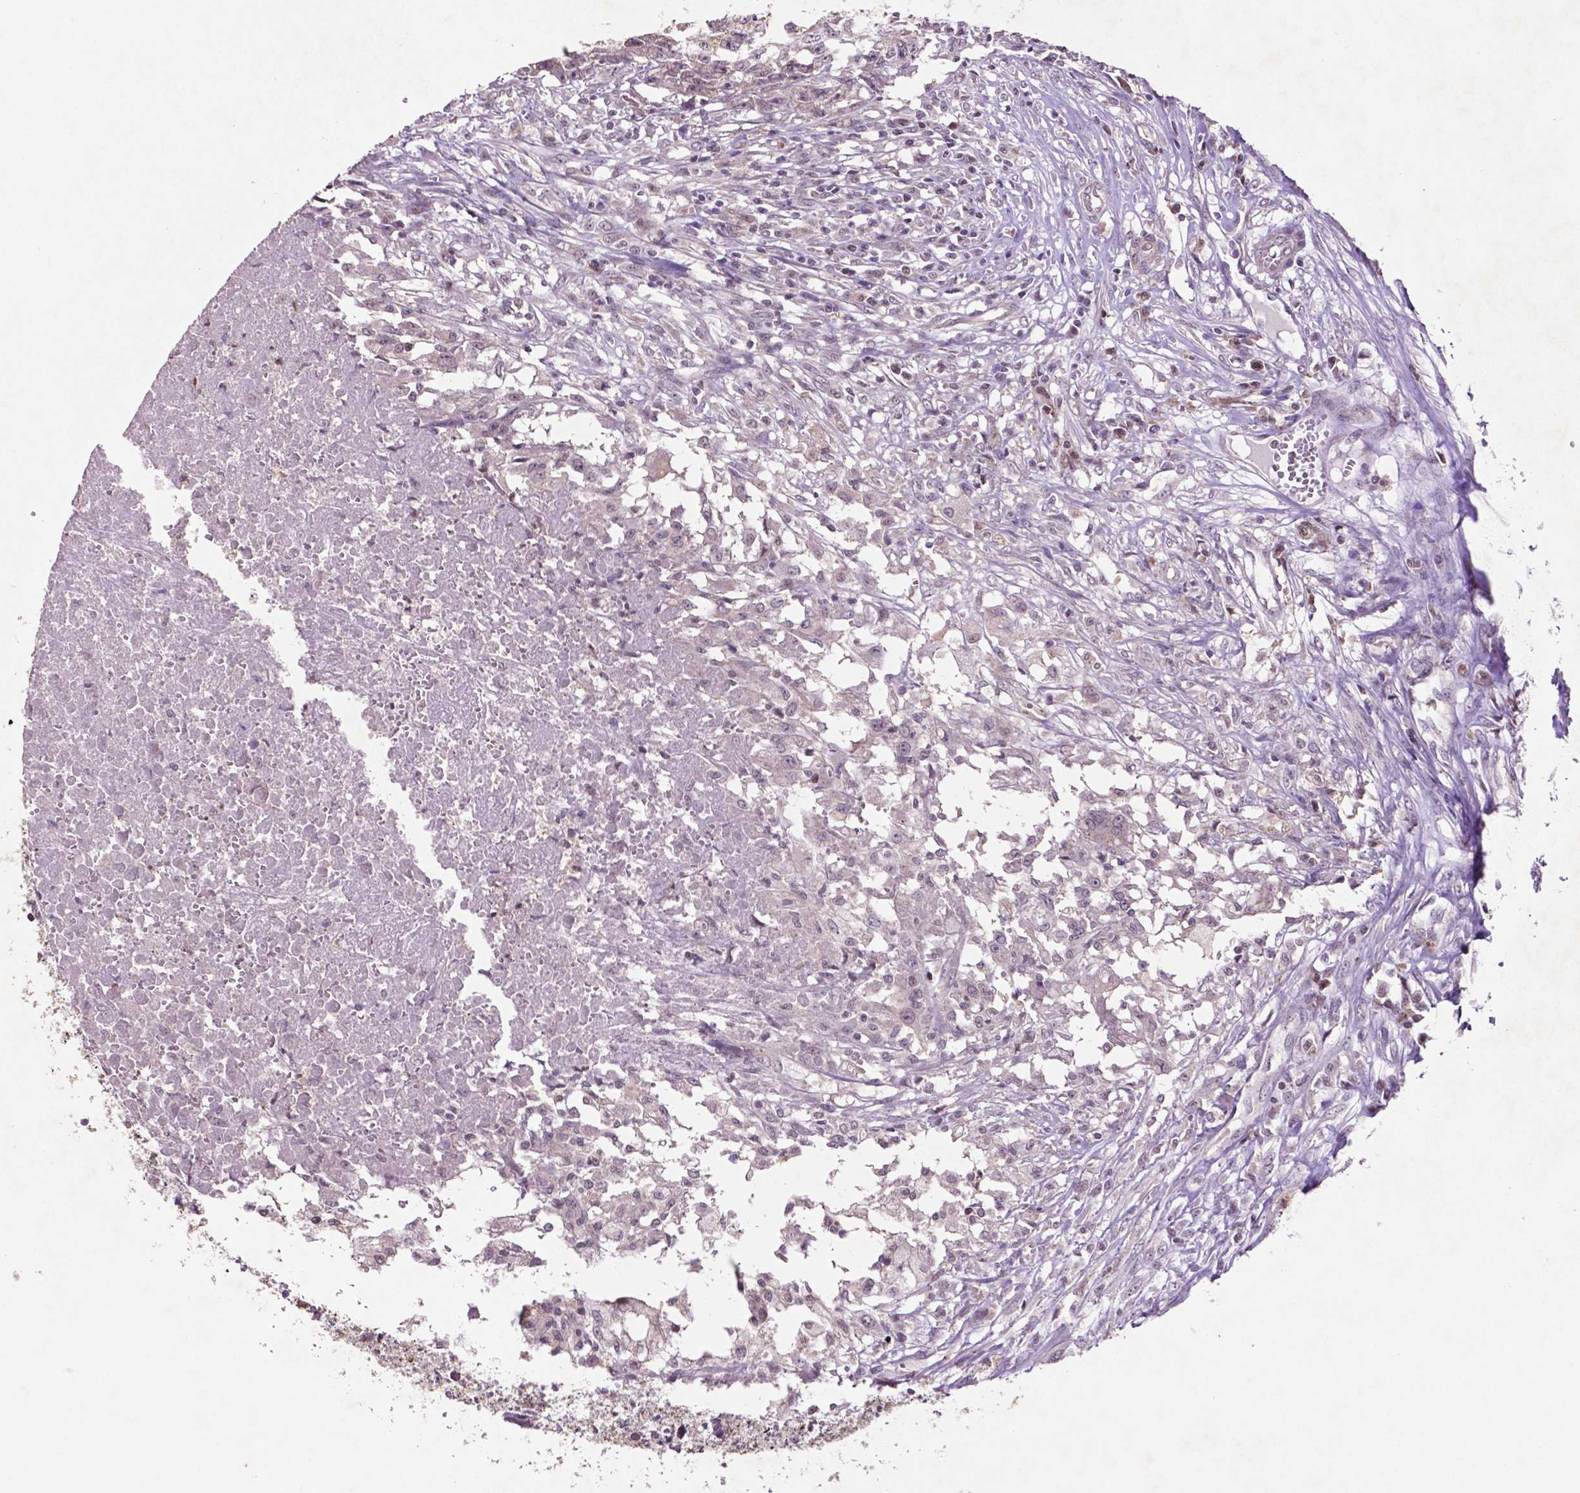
{"staining": {"intensity": "negative", "quantity": "none", "location": "none"}, "tissue": "testis cancer", "cell_type": "Tumor cells", "image_type": "cancer", "snomed": [{"axis": "morphology", "description": "Carcinoma, Embryonal, NOS"}, {"axis": "morphology", "description": "Teratoma, malignant, NOS"}, {"axis": "topography", "description": "Testis"}], "caption": "An immunohistochemistry image of testis cancer (embryonal carcinoma) is shown. There is no staining in tumor cells of testis cancer (embryonal carcinoma).", "gene": "GLRX", "patient": {"sex": "male", "age": 24}}